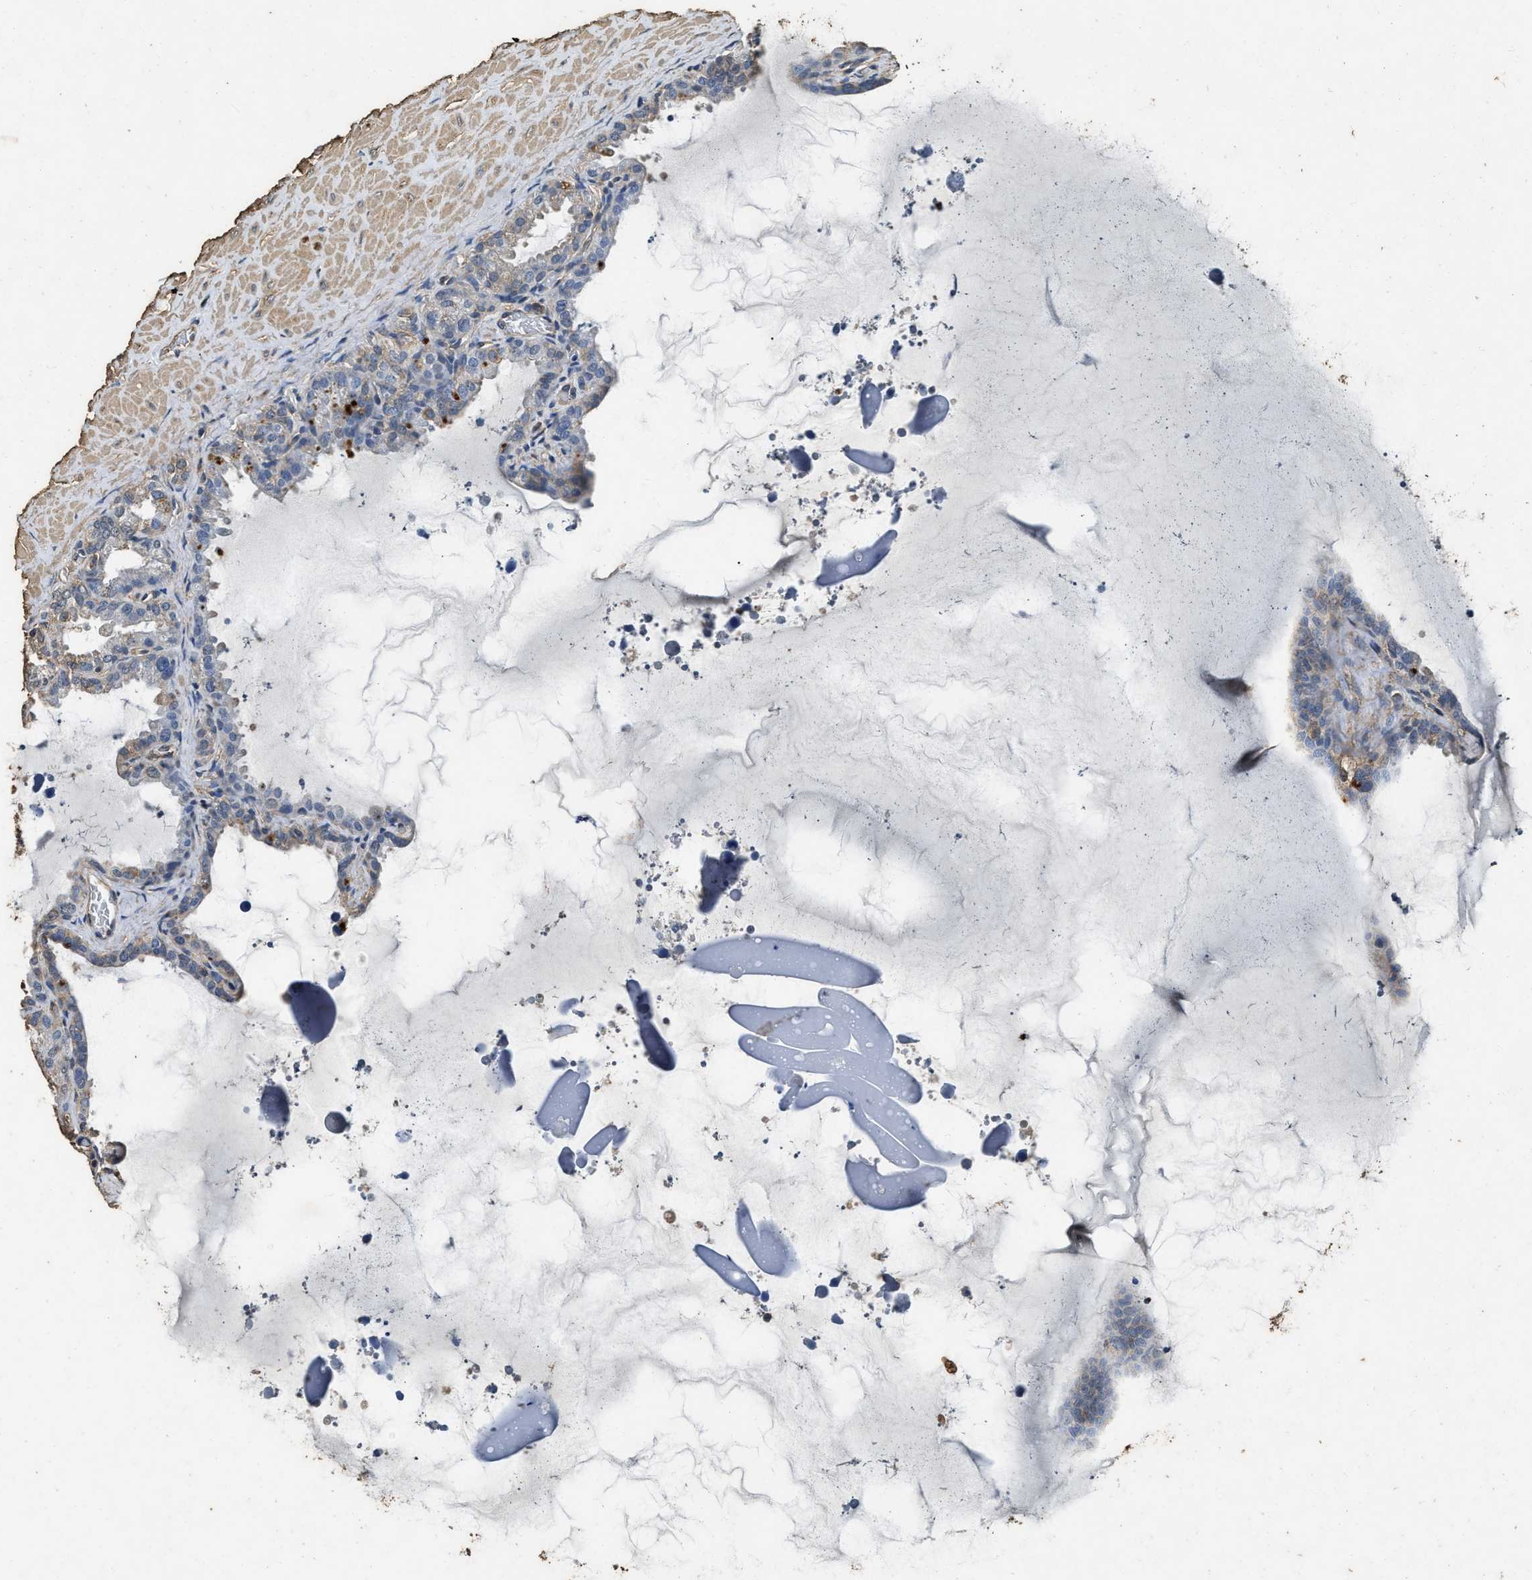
{"staining": {"intensity": "weak", "quantity": "<25%", "location": "cytoplasmic/membranous"}, "tissue": "seminal vesicle", "cell_type": "Glandular cells", "image_type": "normal", "snomed": [{"axis": "morphology", "description": "Normal tissue, NOS"}, {"axis": "topography", "description": "Seminal veicle"}], "caption": "Immunohistochemical staining of benign seminal vesicle demonstrates no significant staining in glandular cells.", "gene": "MIB1", "patient": {"sex": "male", "age": 46}}